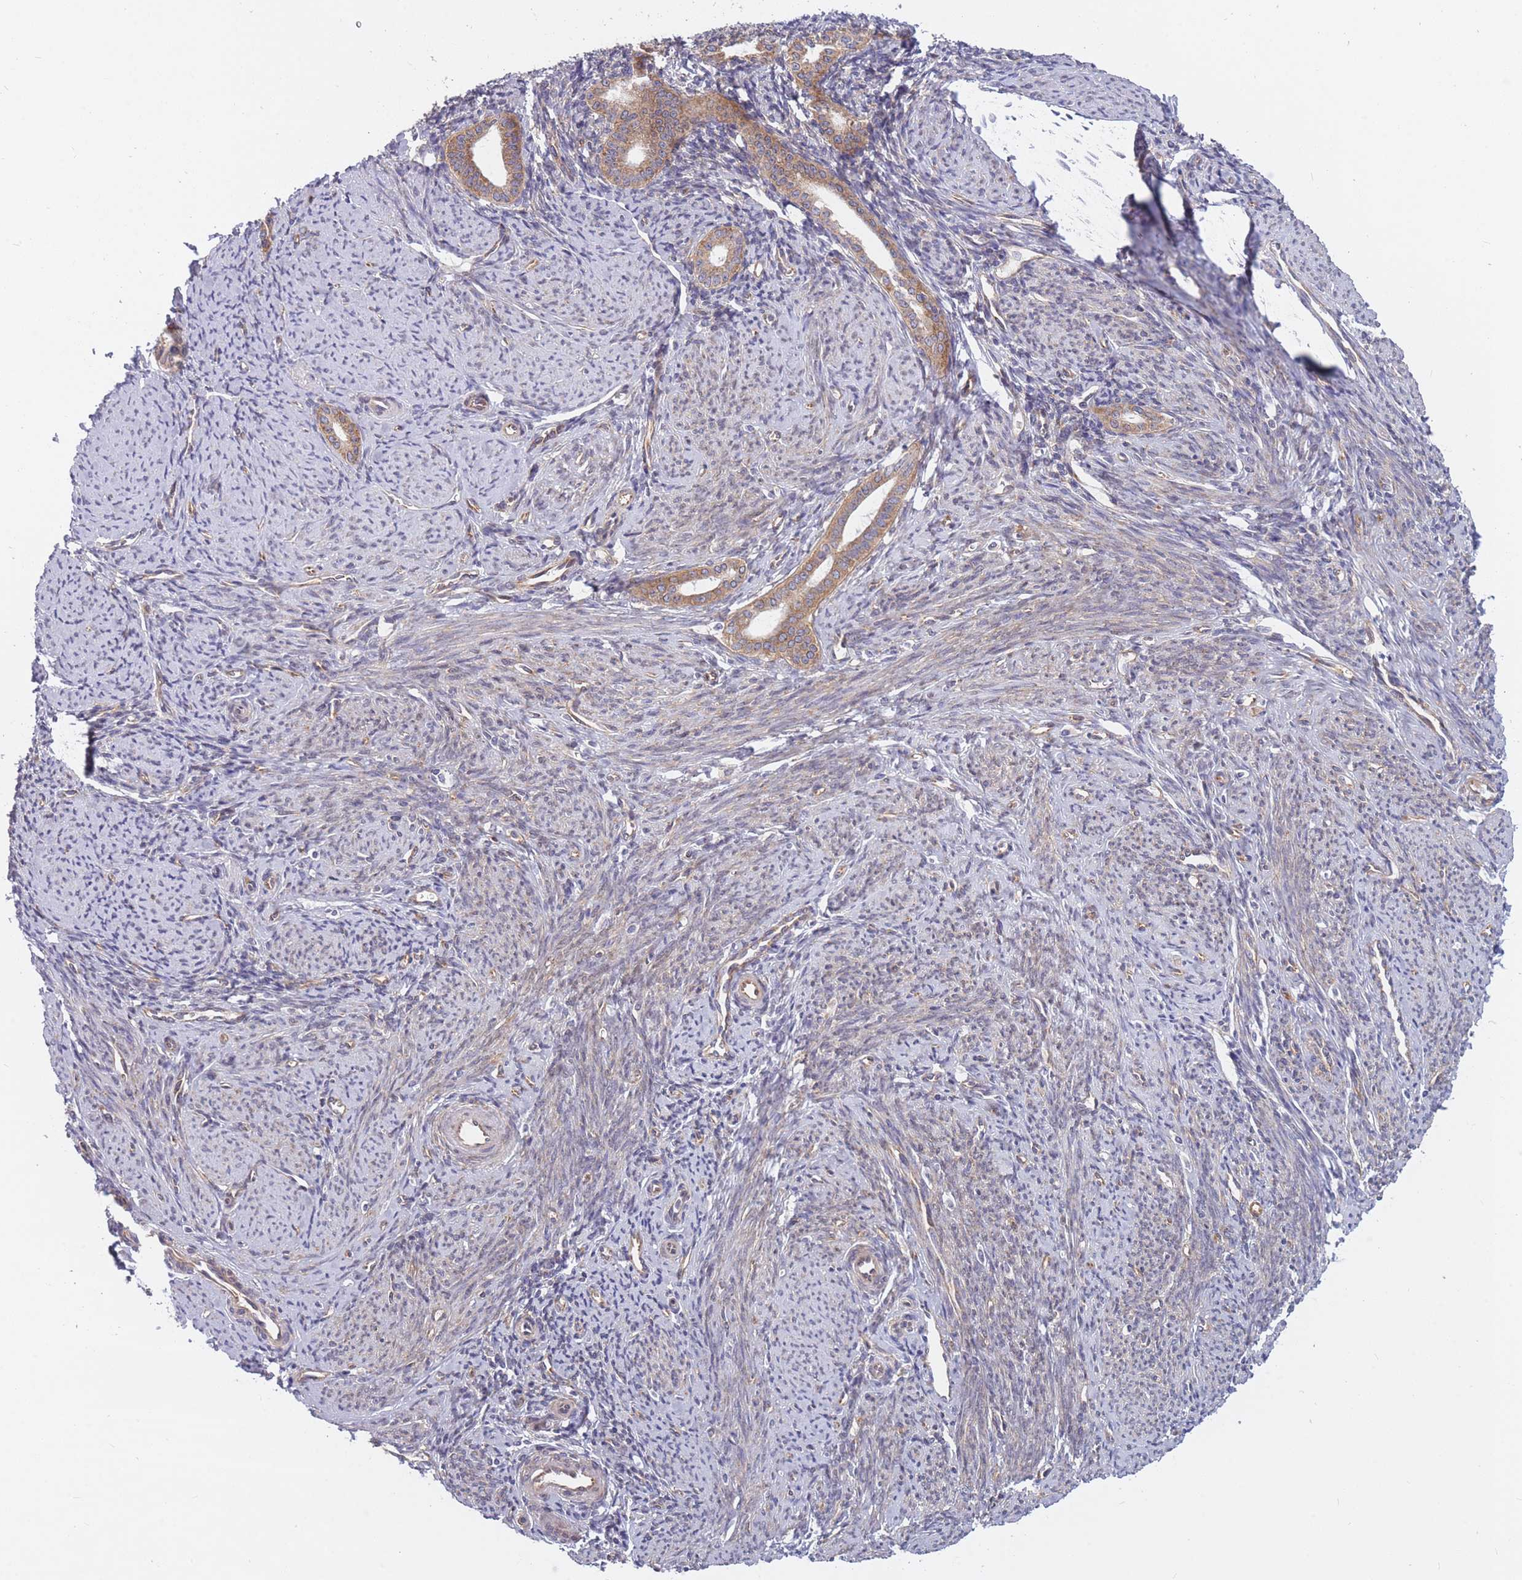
{"staining": {"intensity": "moderate", "quantity": ">75%", "location": "cytoplasmic/membranous"}, "tissue": "endometrium", "cell_type": "Cells in endometrial stroma", "image_type": "normal", "snomed": [{"axis": "morphology", "description": "Normal tissue, NOS"}, {"axis": "topography", "description": "Endometrium"}], "caption": "Moderate cytoplasmic/membranous positivity is seen in about >75% of cells in endometrial stroma in unremarkable endometrium.", "gene": "CCDC124", "patient": {"sex": "female", "age": 63}}